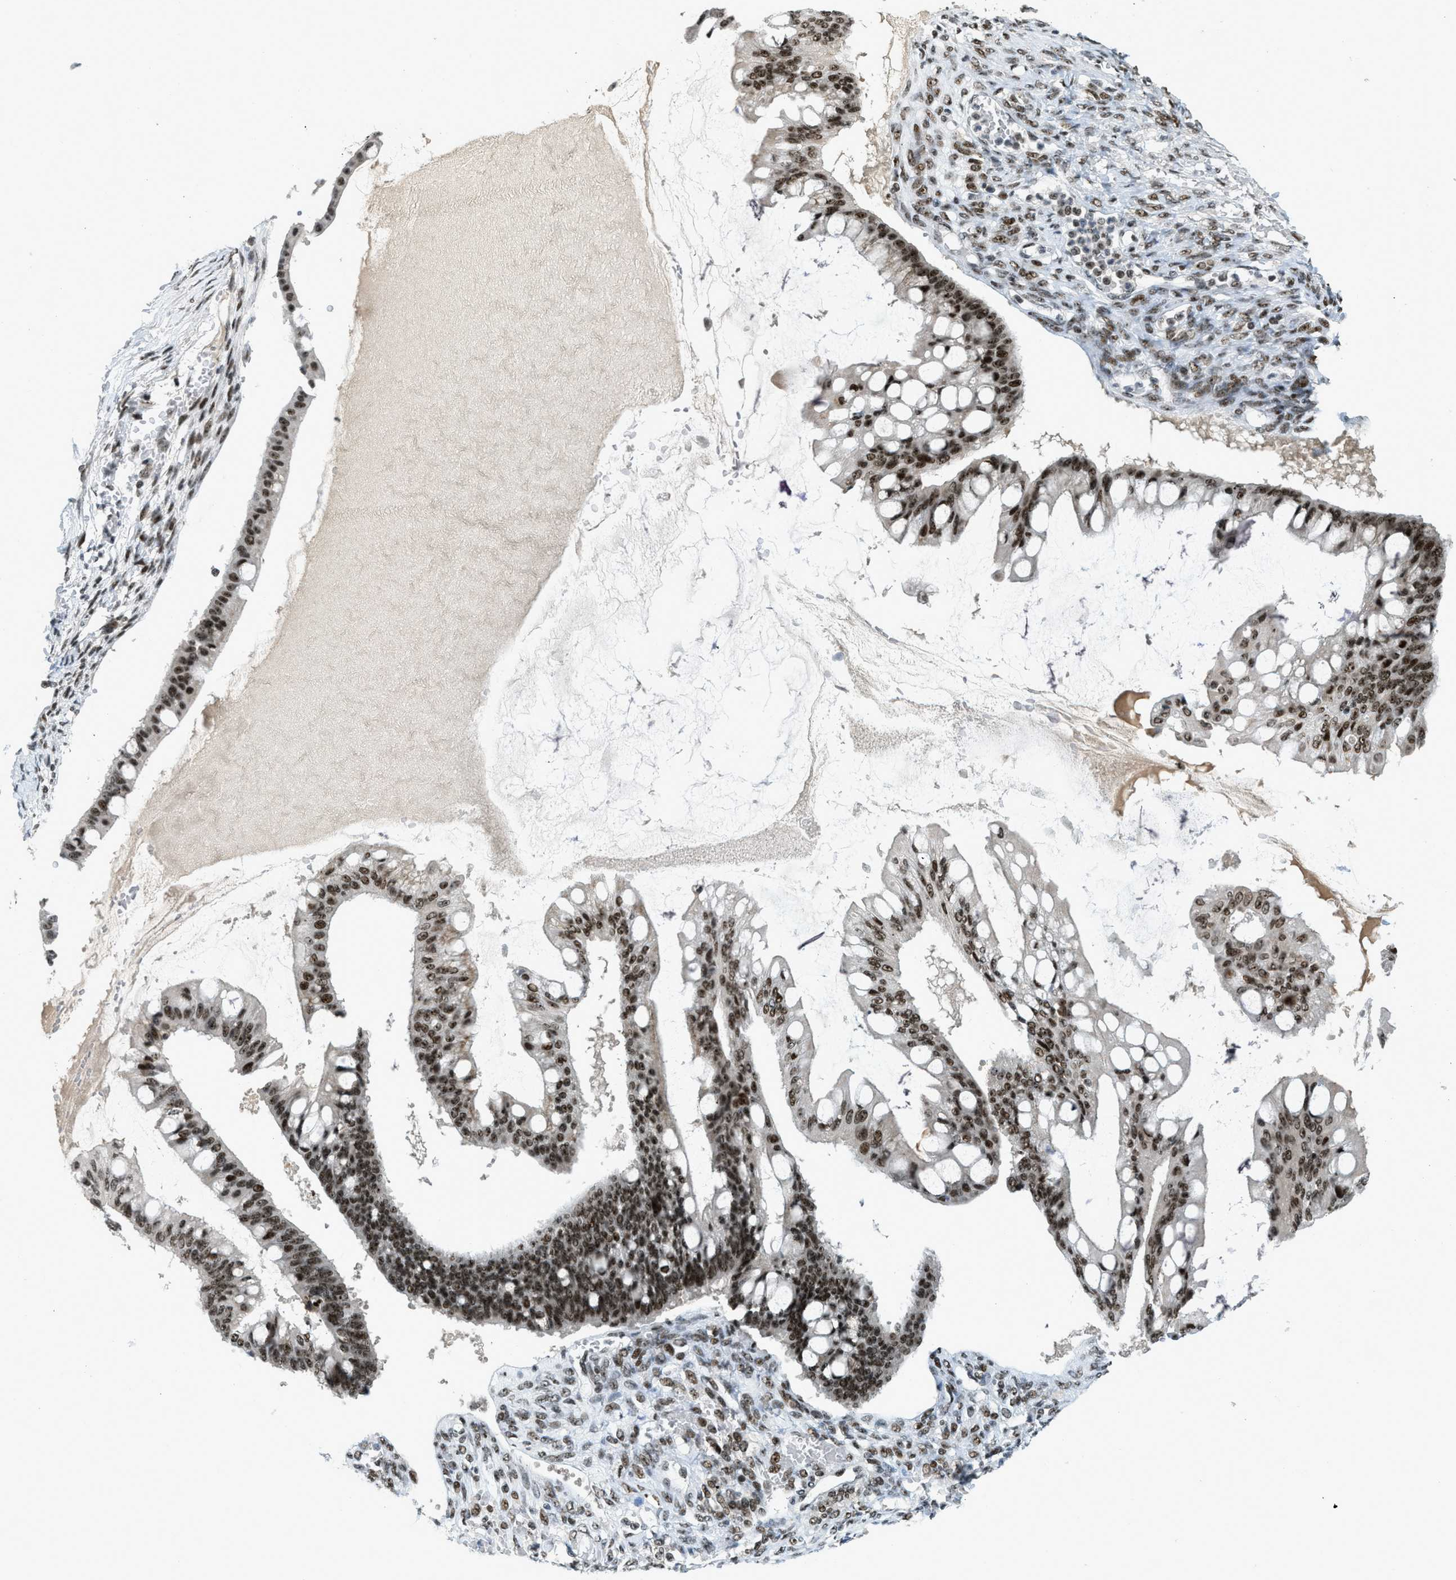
{"staining": {"intensity": "strong", "quantity": ">75%", "location": "nuclear"}, "tissue": "ovarian cancer", "cell_type": "Tumor cells", "image_type": "cancer", "snomed": [{"axis": "morphology", "description": "Cystadenocarcinoma, mucinous, NOS"}, {"axis": "topography", "description": "Ovary"}], "caption": "A photomicrograph of ovarian cancer (mucinous cystadenocarcinoma) stained for a protein demonstrates strong nuclear brown staining in tumor cells.", "gene": "URB1", "patient": {"sex": "female", "age": 73}}